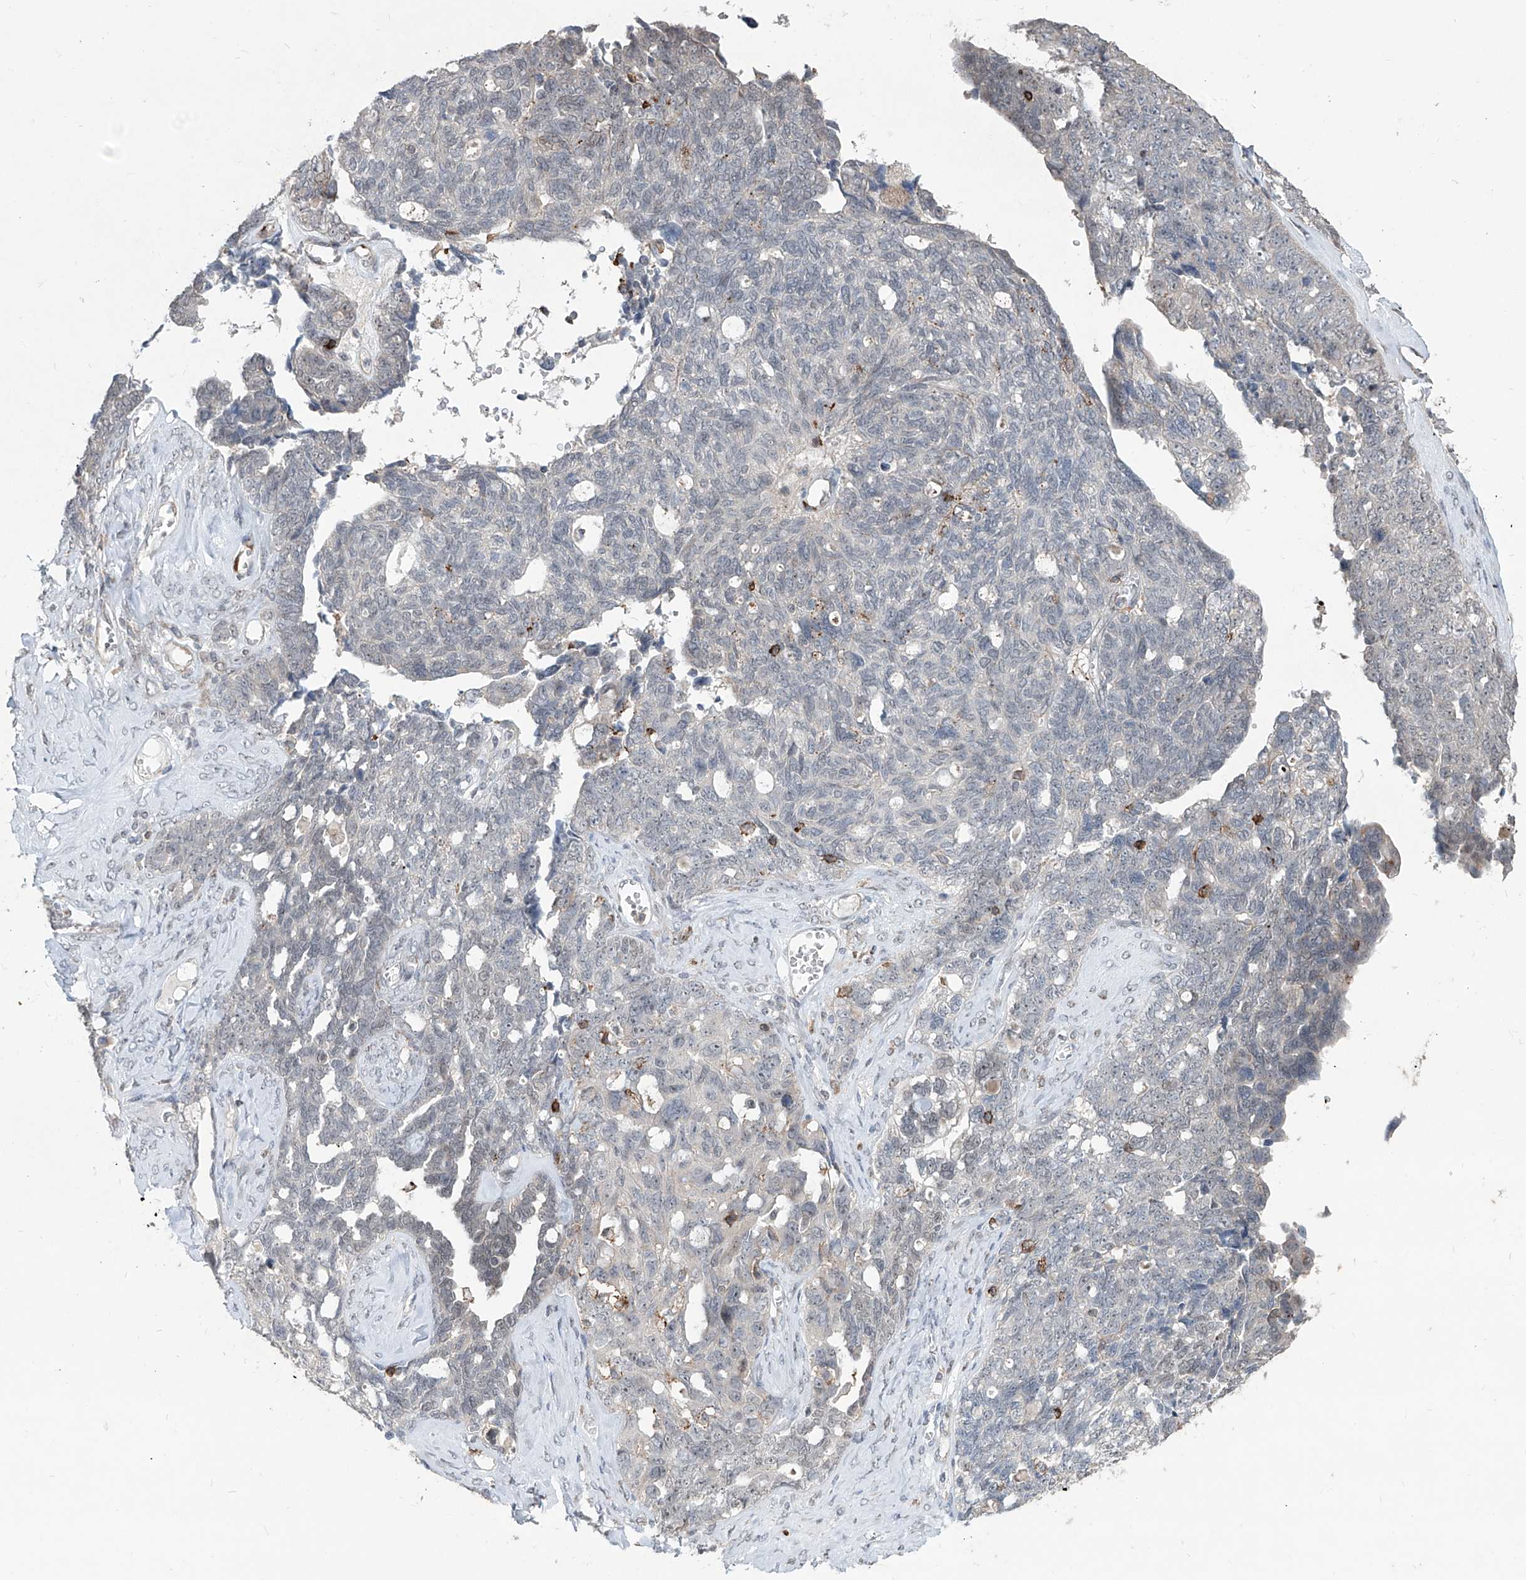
{"staining": {"intensity": "weak", "quantity": "<25%", "location": "cytoplasmic/membranous,nuclear"}, "tissue": "ovarian cancer", "cell_type": "Tumor cells", "image_type": "cancer", "snomed": [{"axis": "morphology", "description": "Cystadenocarcinoma, serous, NOS"}, {"axis": "topography", "description": "Ovary"}], "caption": "The photomicrograph shows no staining of tumor cells in ovarian cancer.", "gene": "ZBTB48", "patient": {"sex": "female", "age": 79}}